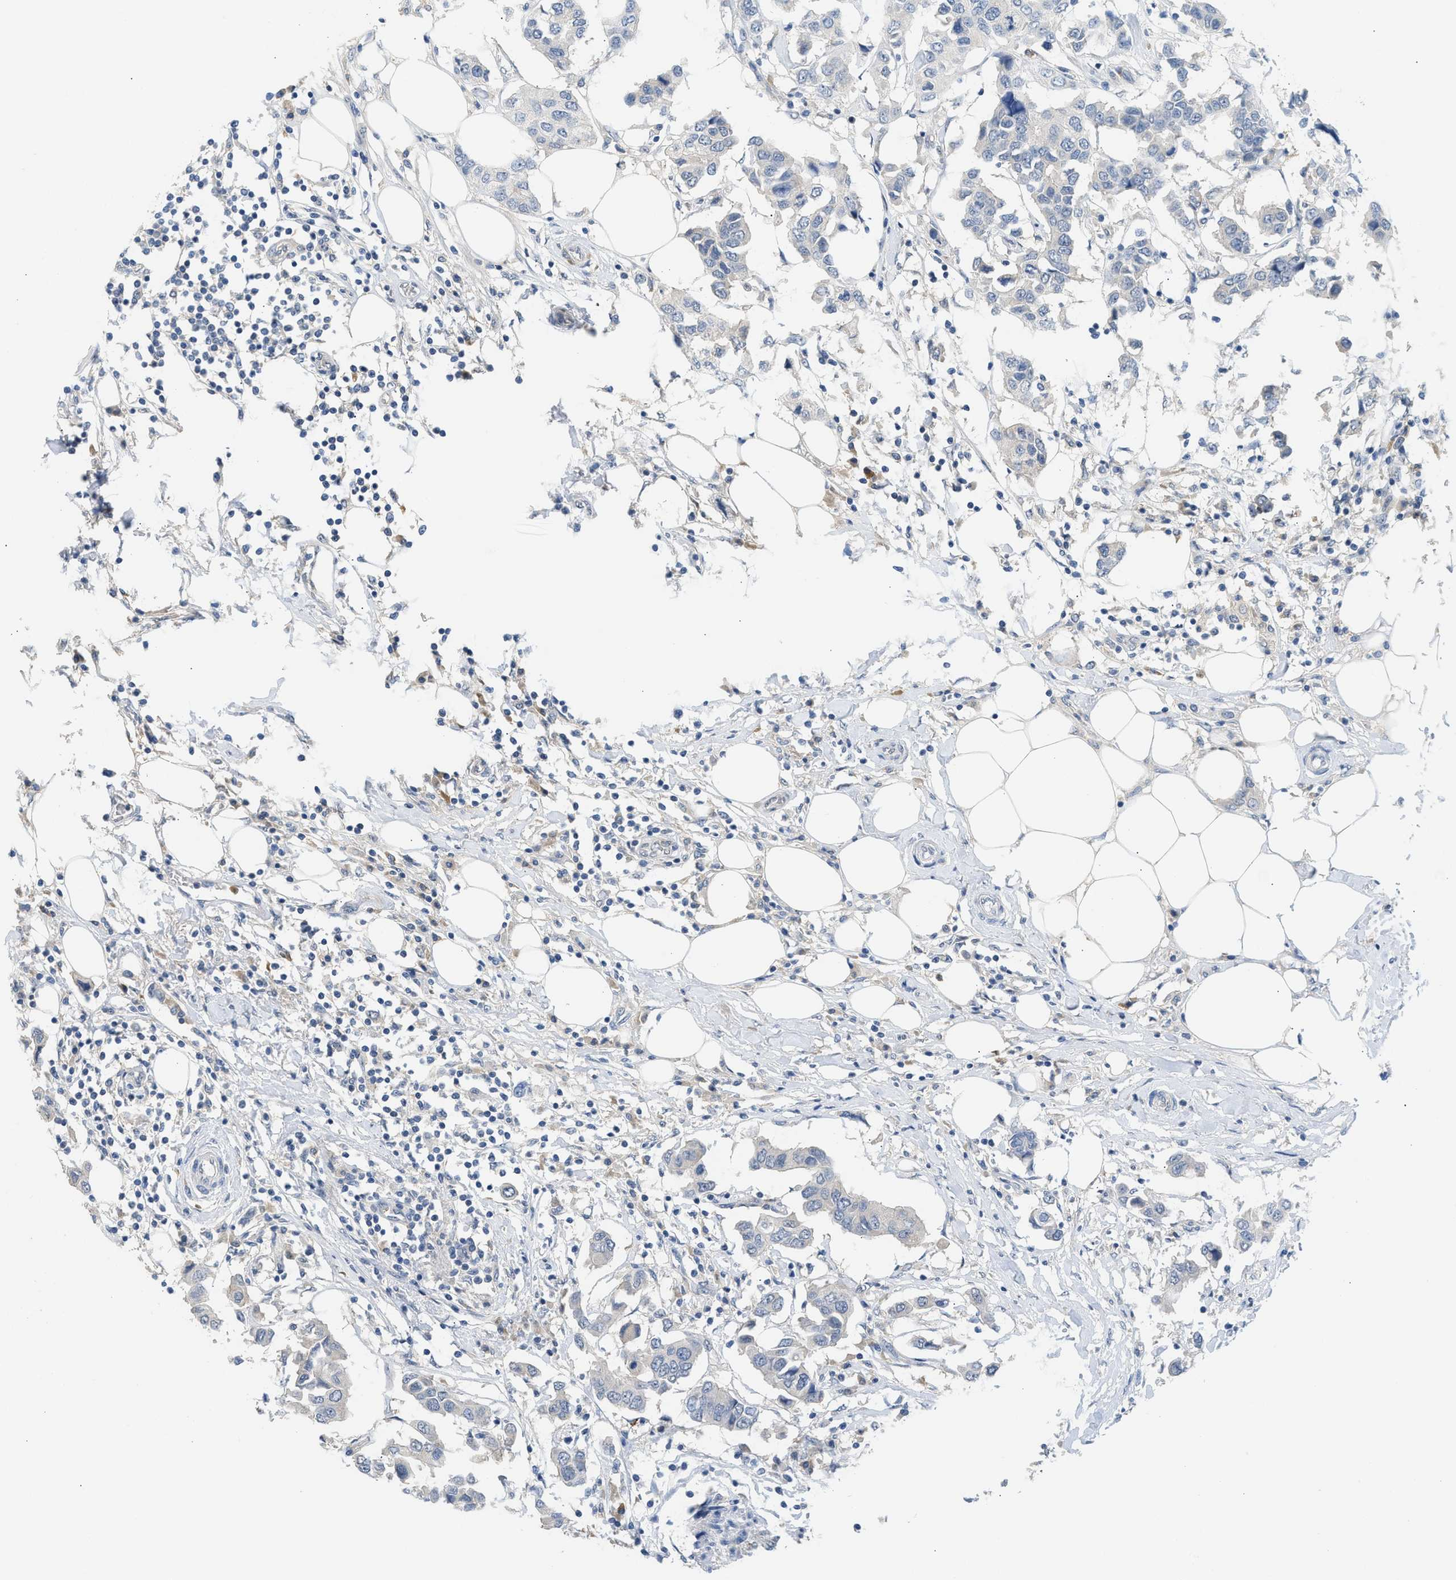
{"staining": {"intensity": "negative", "quantity": "none", "location": "none"}, "tissue": "breast cancer", "cell_type": "Tumor cells", "image_type": "cancer", "snomed": [{"axis": "morphology", "description": "Duct carcinoma"}, {"axis": "topography", "description": "Breast"}], "caption": "IHC of breast cancer (infiltrating ductal carcinoma) exhibits no staining in tumor cells.", "gene": "RHBDF2", "patient": {"sex": "female", "age": 80}}